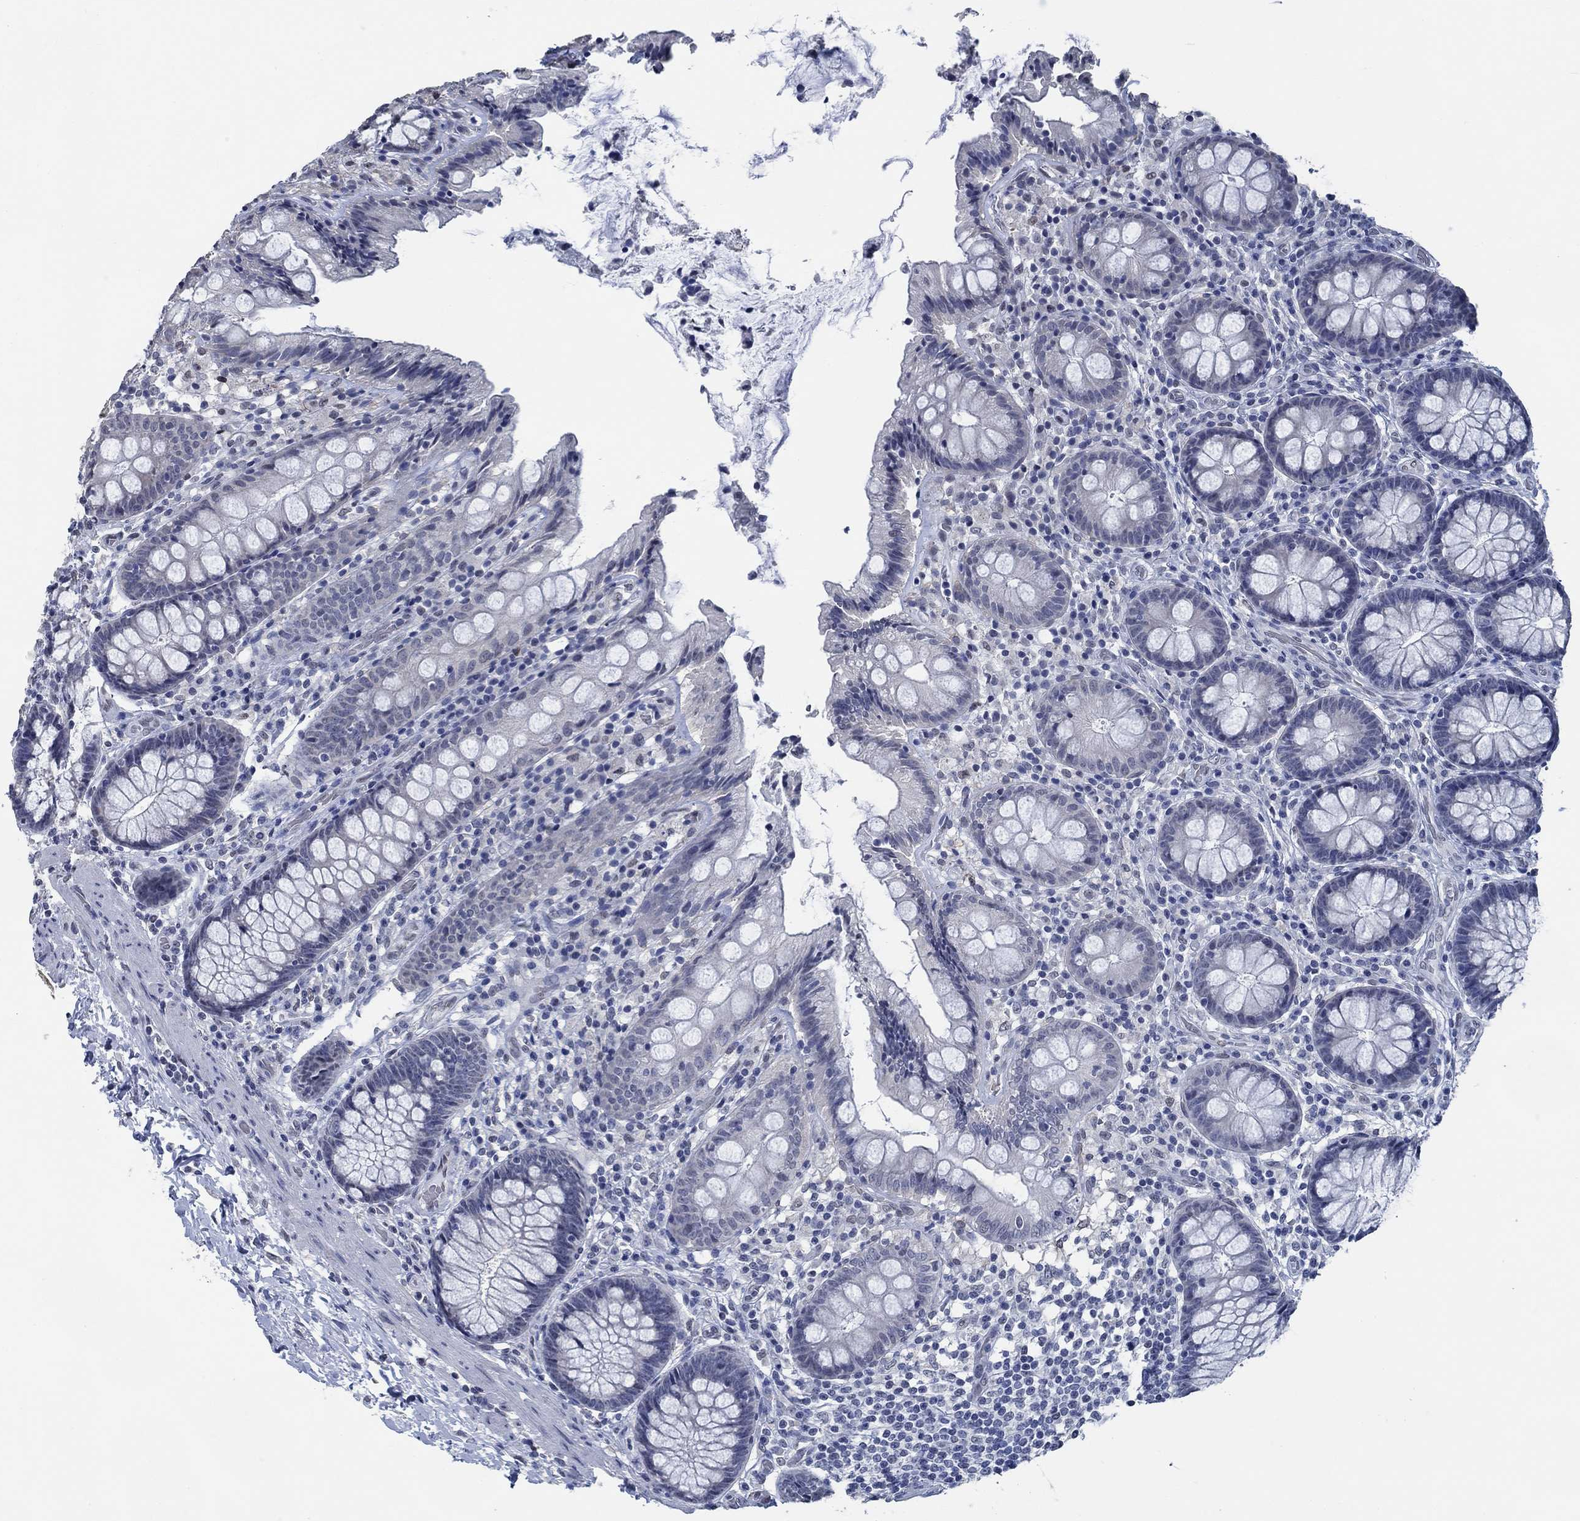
{"staining": {"intensity": "negative", "quantity": "none", "location": "none"}, "tissue": "colon", "cell_type": "Endothelial cells", "image_type": "normal", "snomed": [{"axis": "morphology", "description": "Normal tissue, NOS"}, {"axis": "topography", "description": "Colon"}], "caption": "The photomicrograph shows no significant positivity in endothelial cells of colon. (DAB immunohistochemistry, high magnification).", "gene": "OBSCN", "patient": {"sex": "female", "age": 86}}